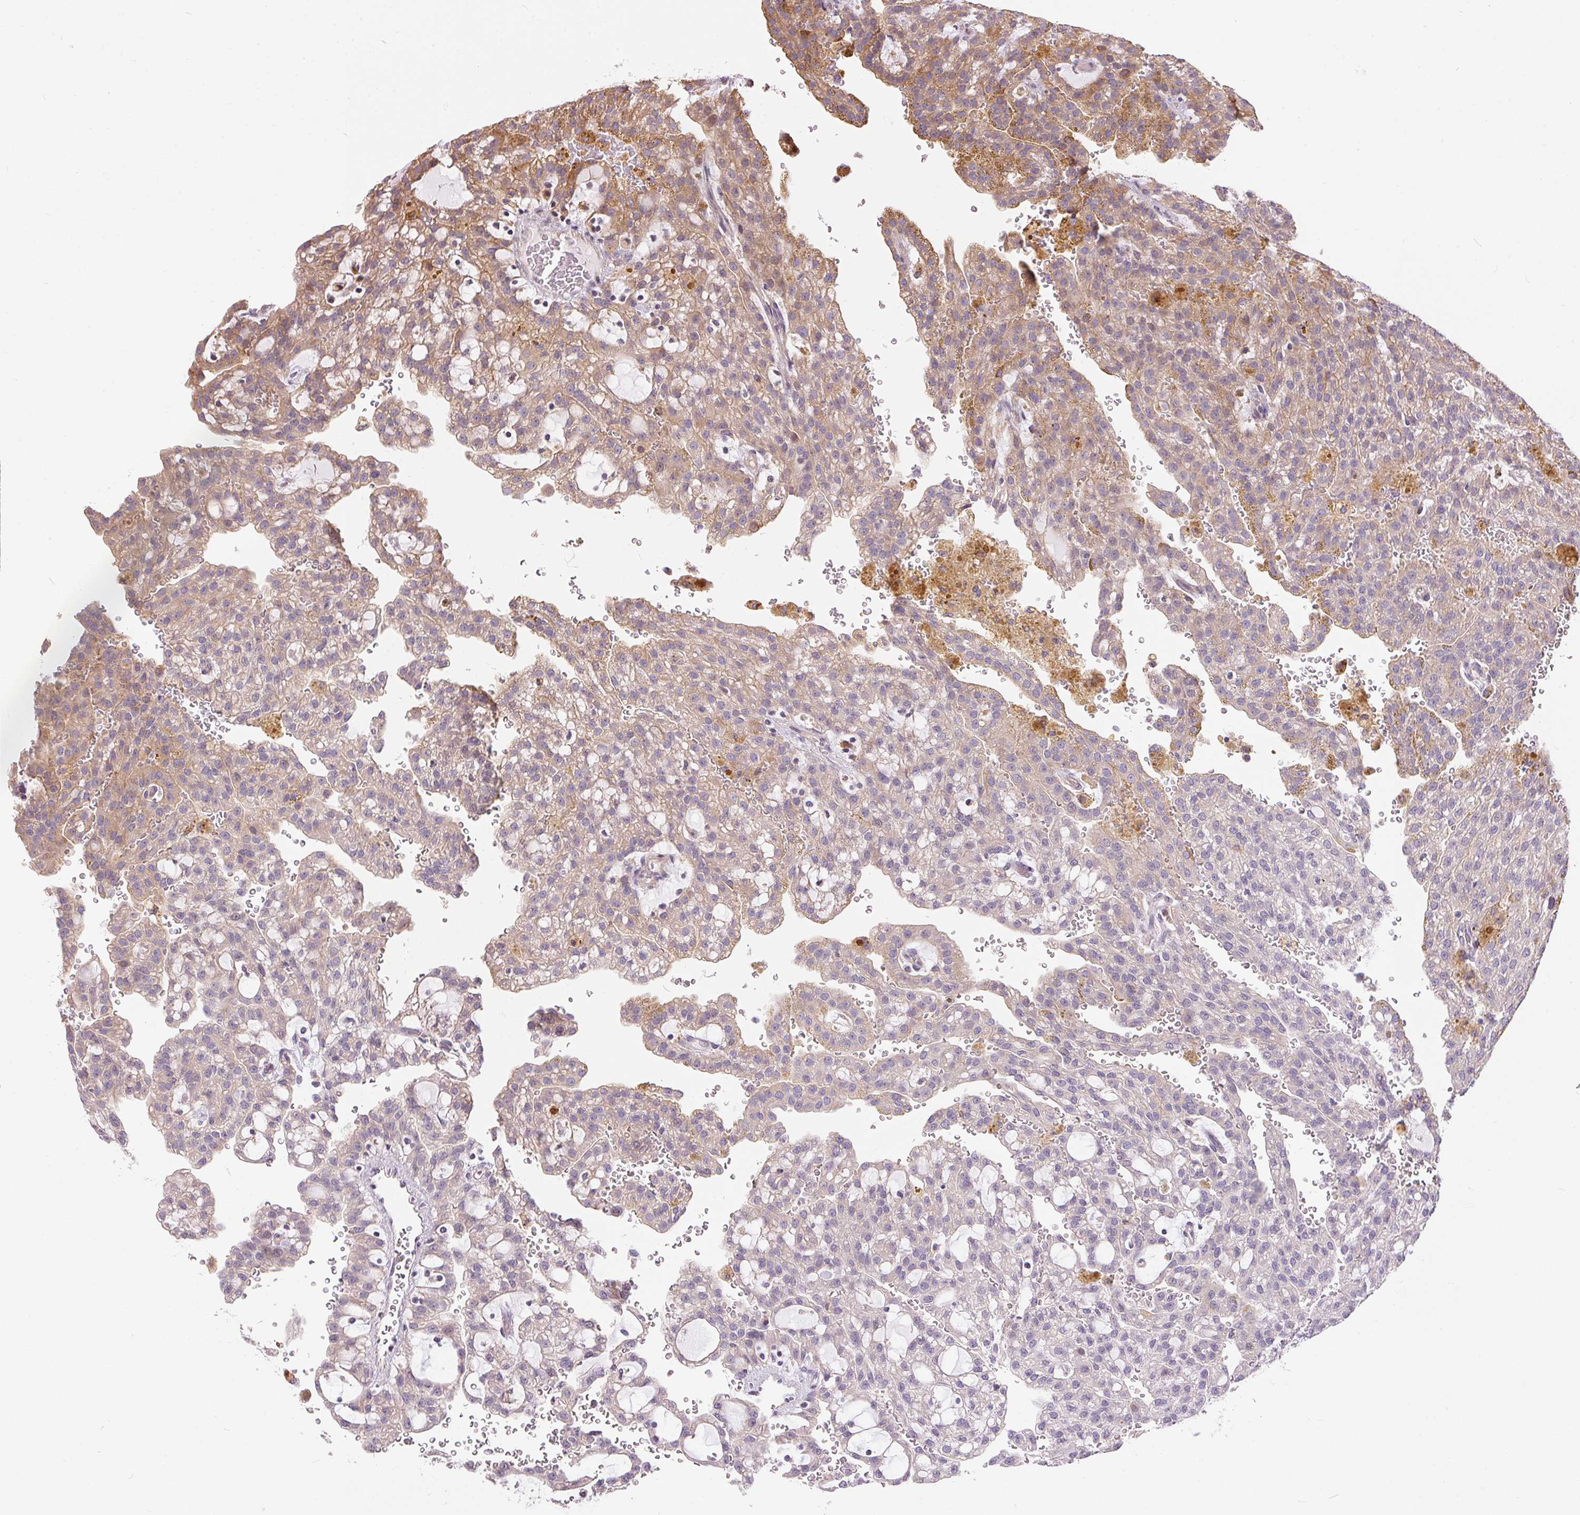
{"staining": {"intensity": "weak", "quantity": "25%-75%", "location": "cytoplasmic/membranous"}, "tissue": "renal cancer", "cell_type": "Tumor cells", "image_type": "cancer", "snomed": [{"axis": "morphology", "description": "Adenocarcinoma, NOS"}, {"axis": "topography", "description": "Kidney"}], "caption": "Human adenocarcinoma (renal) stained with a brown dye exhibits weak cytoplasmic/membranous positive staining in approximately 25%-75% of tumor cells.", "gene": "UNC13B", "patient": {"sex": "male", "age": 63}}